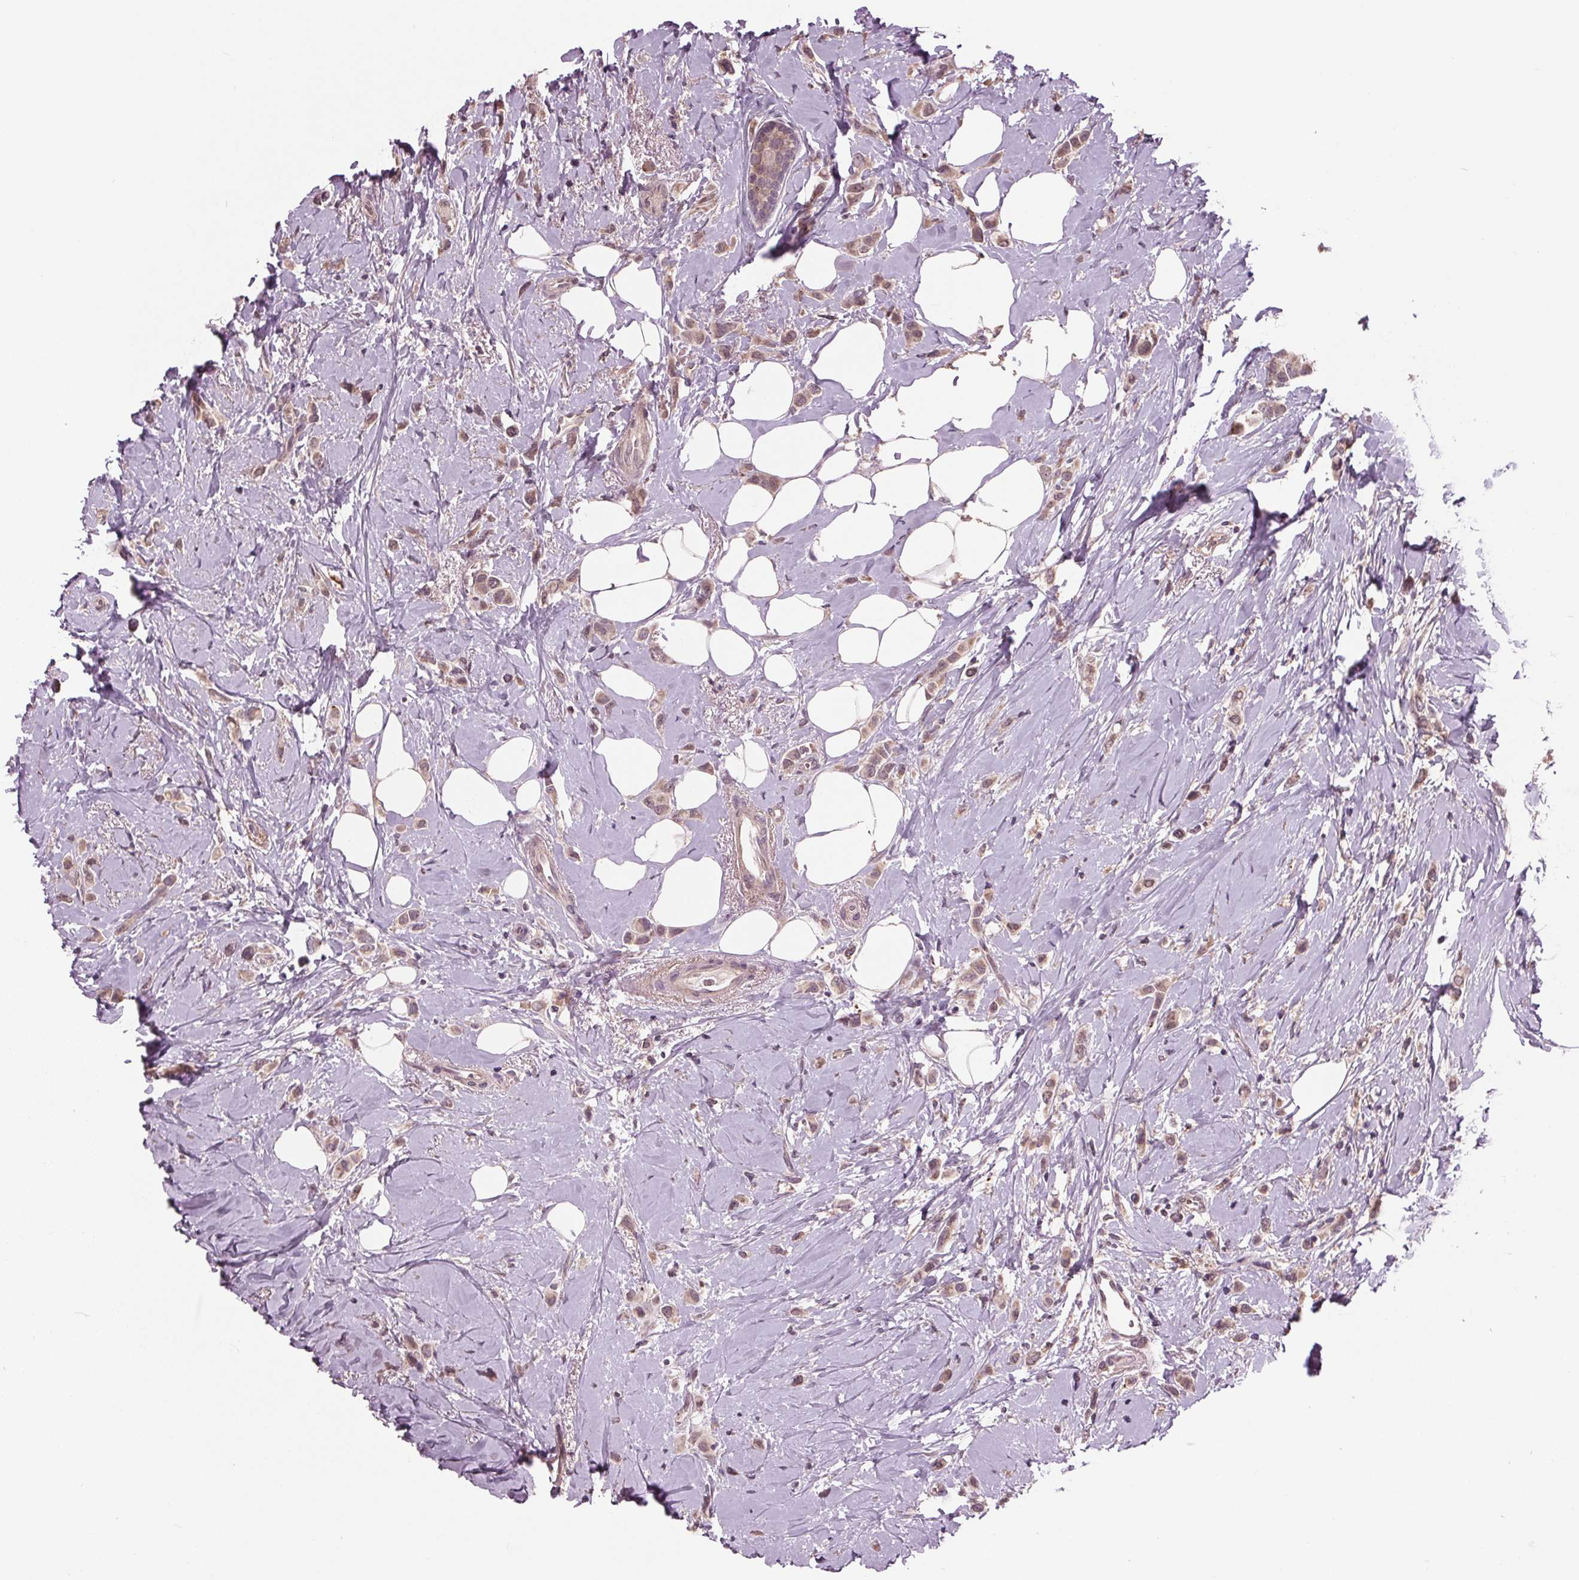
{"staining": {"intensity": "weak", "quantity": ">75%", "location": "cytoplasmic/membranous,nuclear"}, "tissue": "breast cancer", "cell_type": "Tumor cells", "image_type": "cancer", "snomed": [{"axis": "morphology", "description": "Lobular carcinoma"}, {"axis": "topography", "description": "Breast"}], "caption": "Immunohistochemistry of breast cancer (lobular carcinoma) demonstrates low levels of weak cytoplasmic/membranous and nuclear expression in about >75% of tumor cells.", "gene": "MAPK8", "patient": {"sex": "female", "age": 66}}